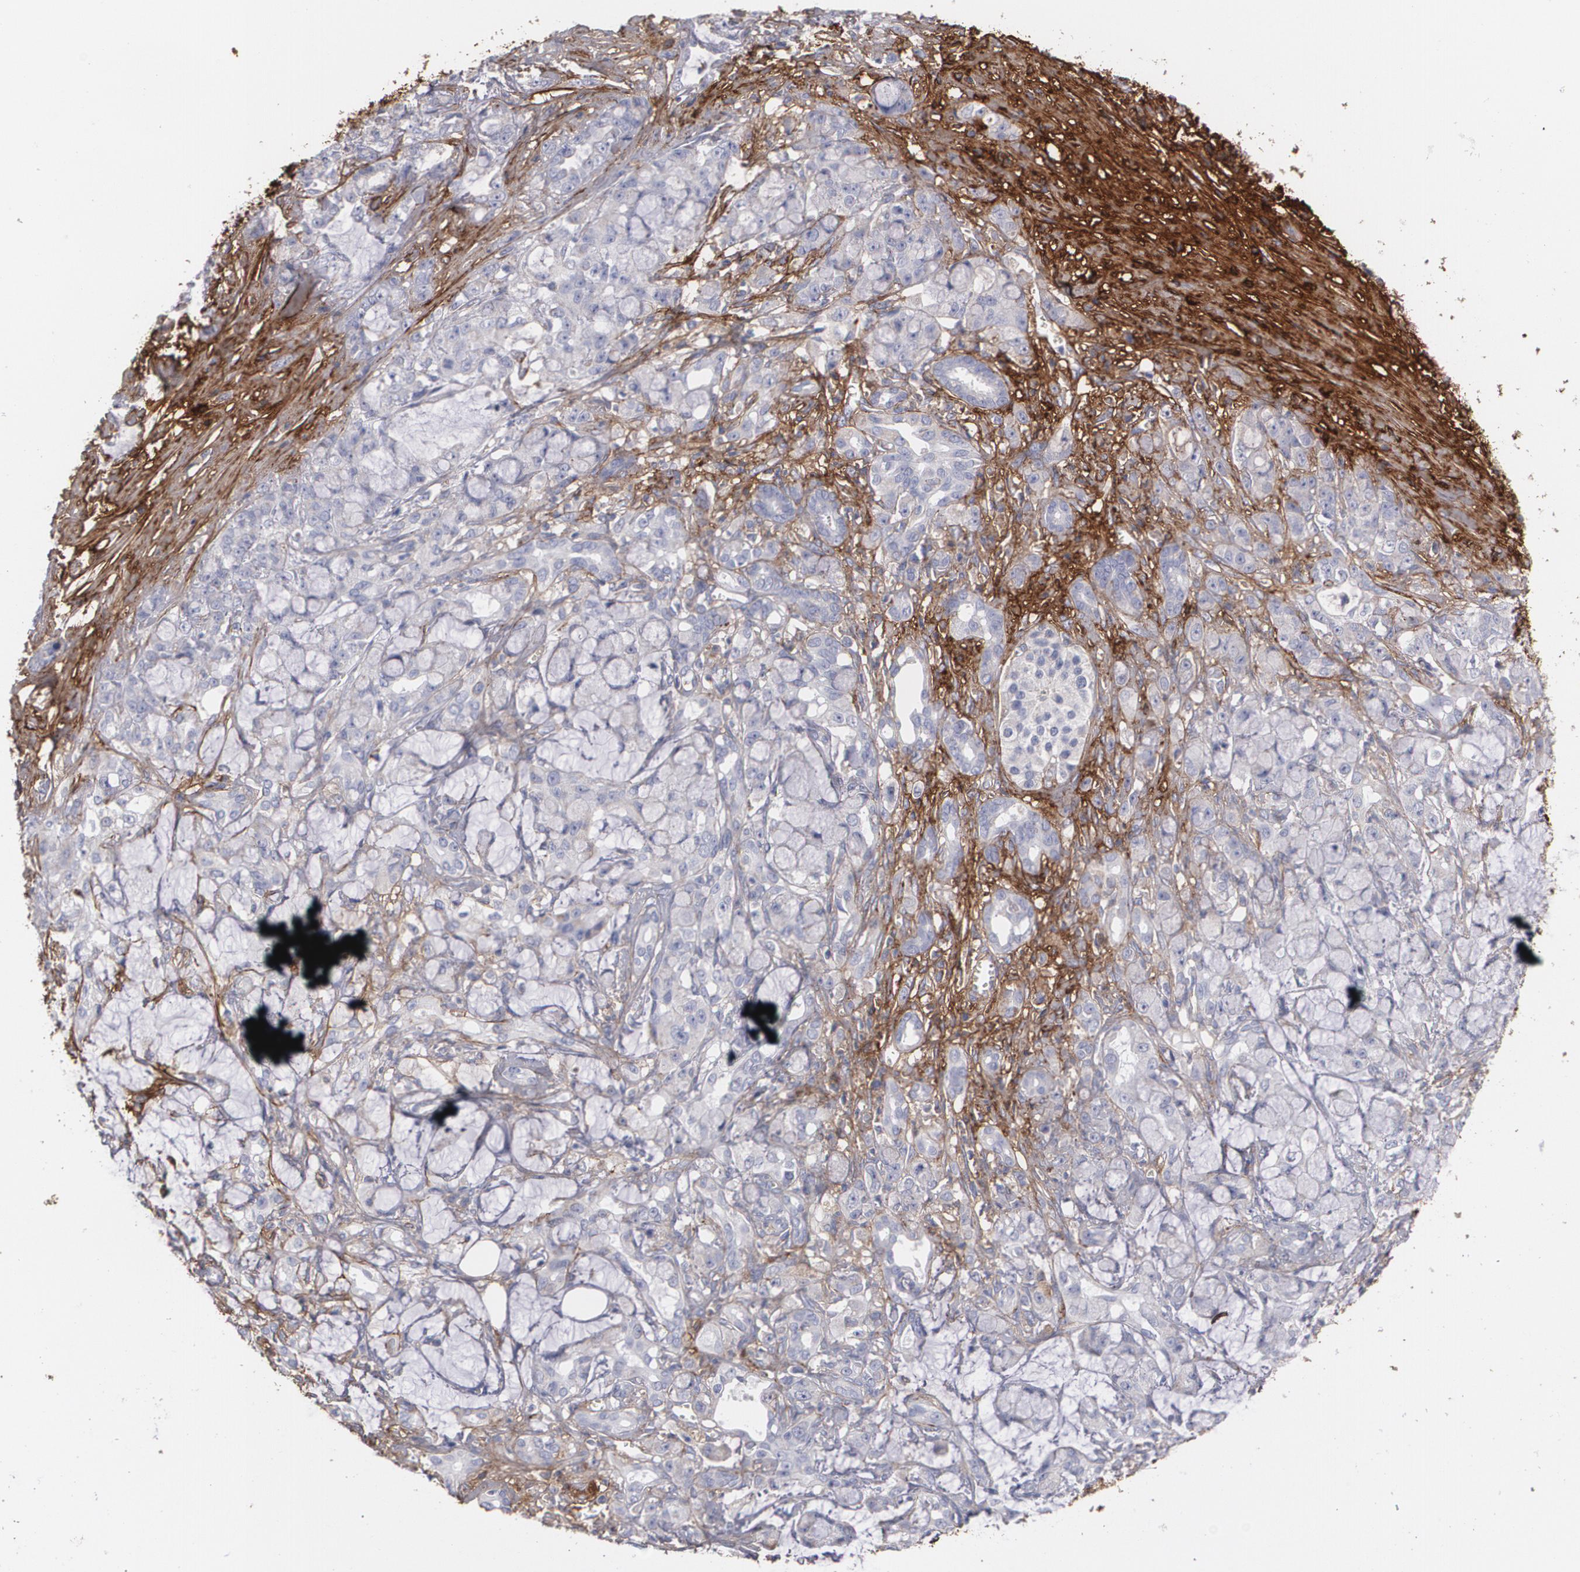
{"staining": {"intensity": "weak", "quantity": "<25%", "location": "cytoplasmic/membranous"}, "tissue": "pancreatic cancer", "cell_type": "Tumor cells", "image_type": "cancer", "snomed": [{"axis": "morphology", "description": "Adenocarcinoma, NOS"}, {"axis": "topography", "description": "Pancreas"}], "caption": "Tumor cells are negative for brown protein staining in pancreatic adenocarcinoma.", "gene": "FBLN1", "patient": {"sex": "female", "age": 73}}